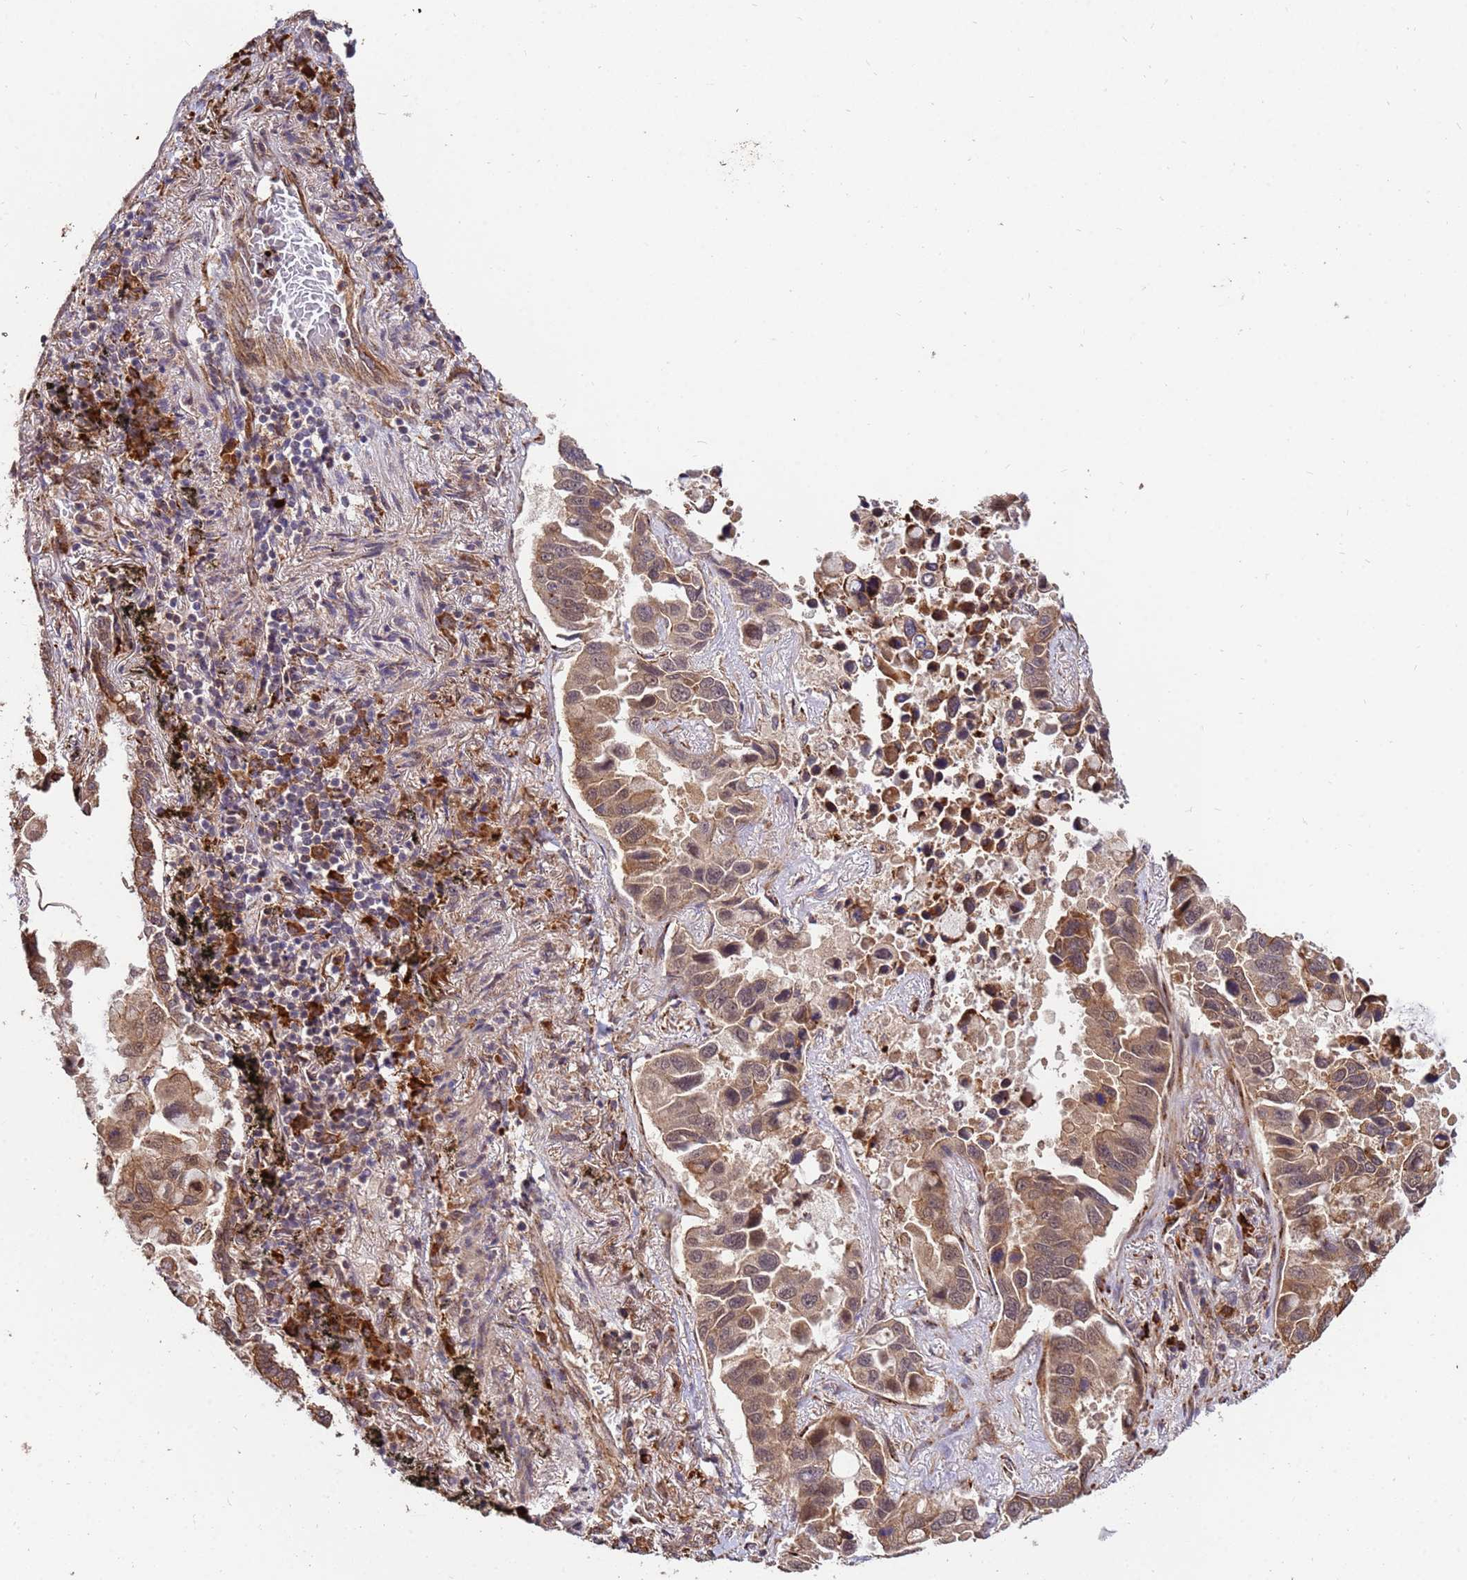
{"staining": {"intensity": "moderate", "quantity": ">75%", "location": "cytoplasmic/membranous,nuclear"}, "tissue": "lung cancer", "cell_type": "Tumor cells", "image_type": "cancer", "snomed": [{"axis": "morphology", "description": "Adenocarcinoma, NOS"}, {"axis": "topography", "description": "Lung"}], "caption": "About >75% of tumor cells in human lung adenocarcinoma demonstrate moderate cytoplasmic/membranous and nuclear protein positivity as visualized by brown immunohistochemical staining.", "gene": "ZNF619", "patient": {"sex": "male", "age": 64}}